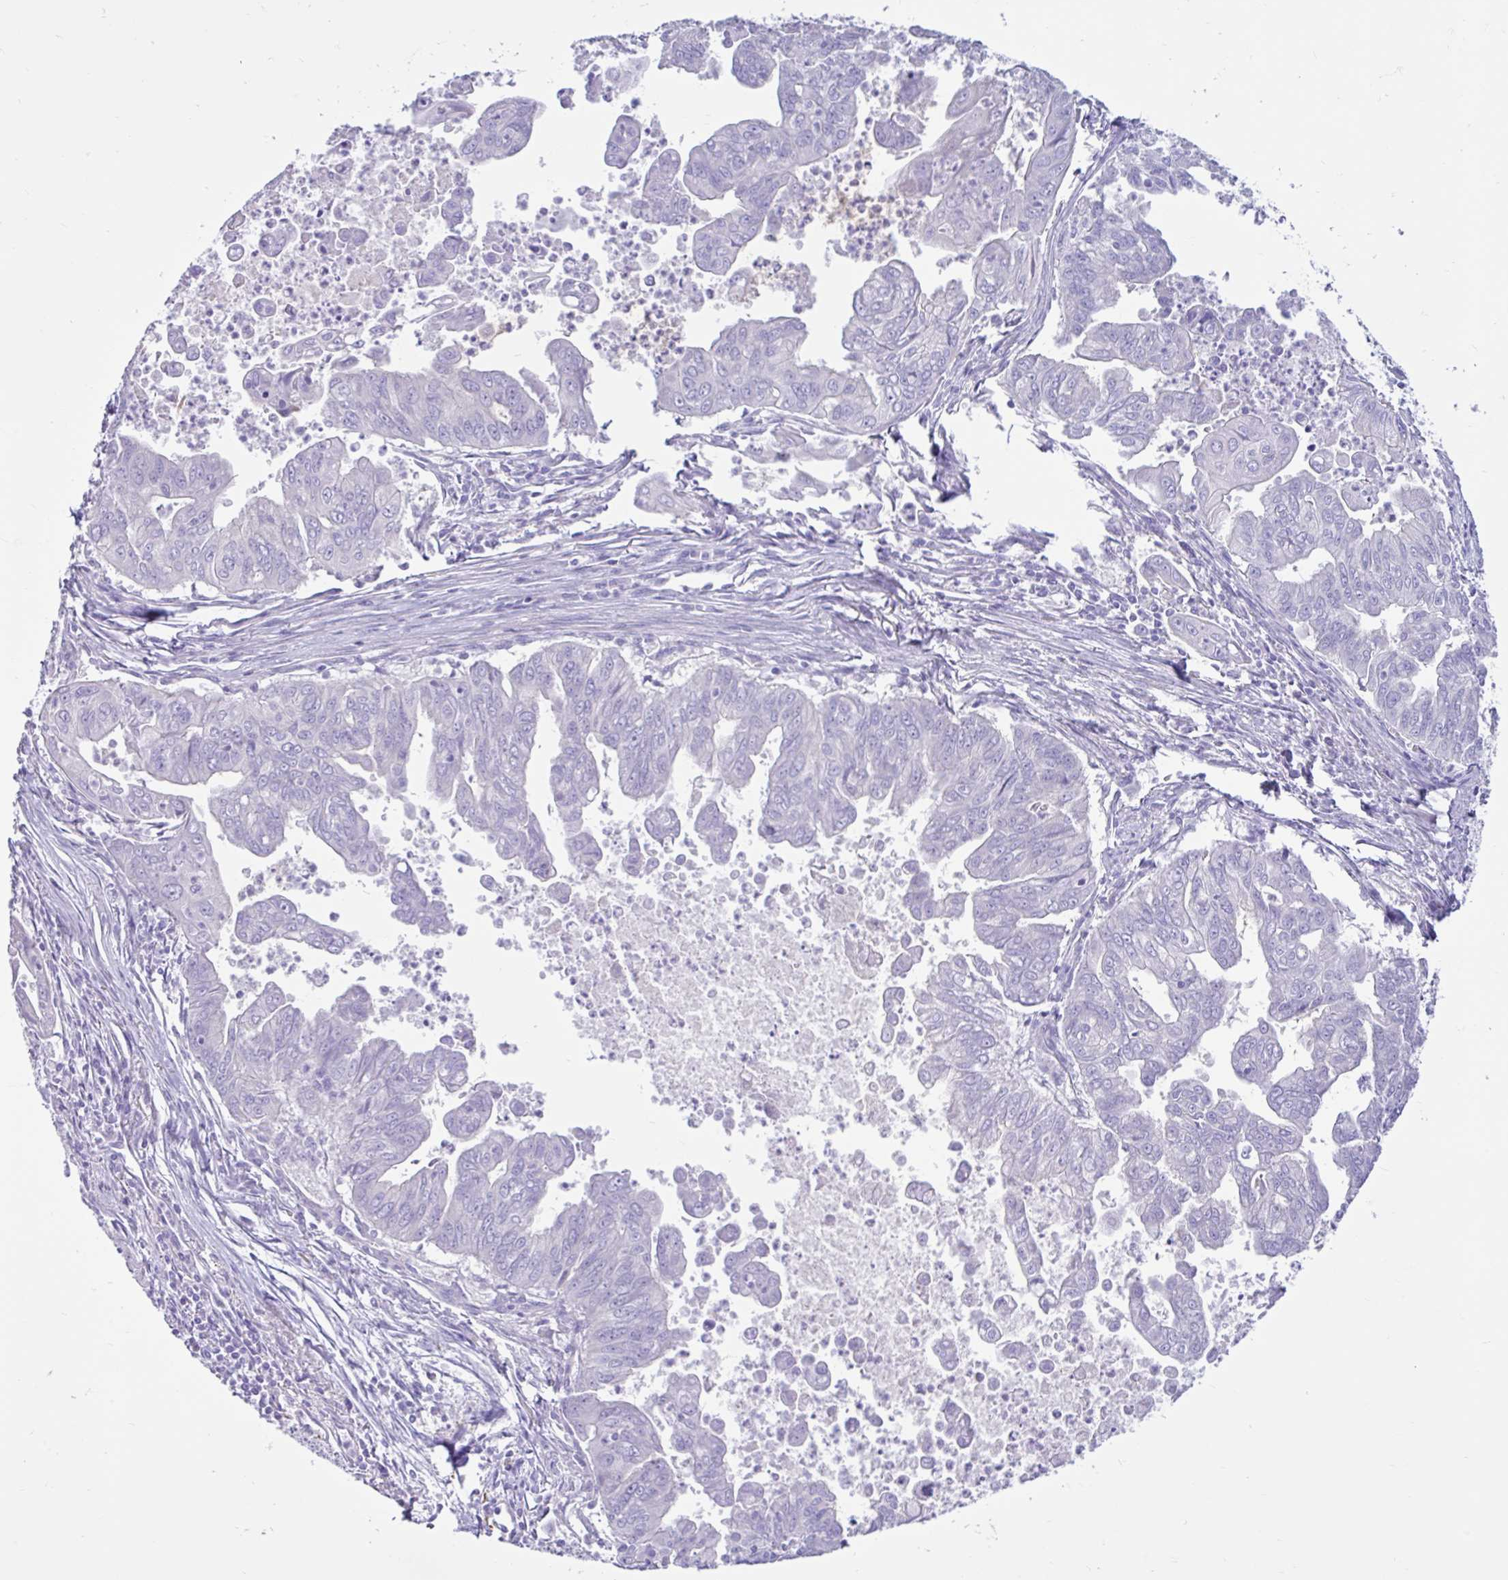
{"staining": {"intensity": "negative", "quantity": "none", "location": "none"}, "tissue": "stomach cancer", "cell_type": "Tumor cells", "image_type": "cancer", "snomed": [{"axis": "morphology", "description": "Adenocarcinoma, NOS"}, {"axis": "topography", "description": "Stomach, upper"}], "caption": "Histopathology image shows no protein staining in tumor cells of stomach adenocarcinoma tissue.", "gene": "CYP19A1", "patient": {"sex": "male", "age": 80}}